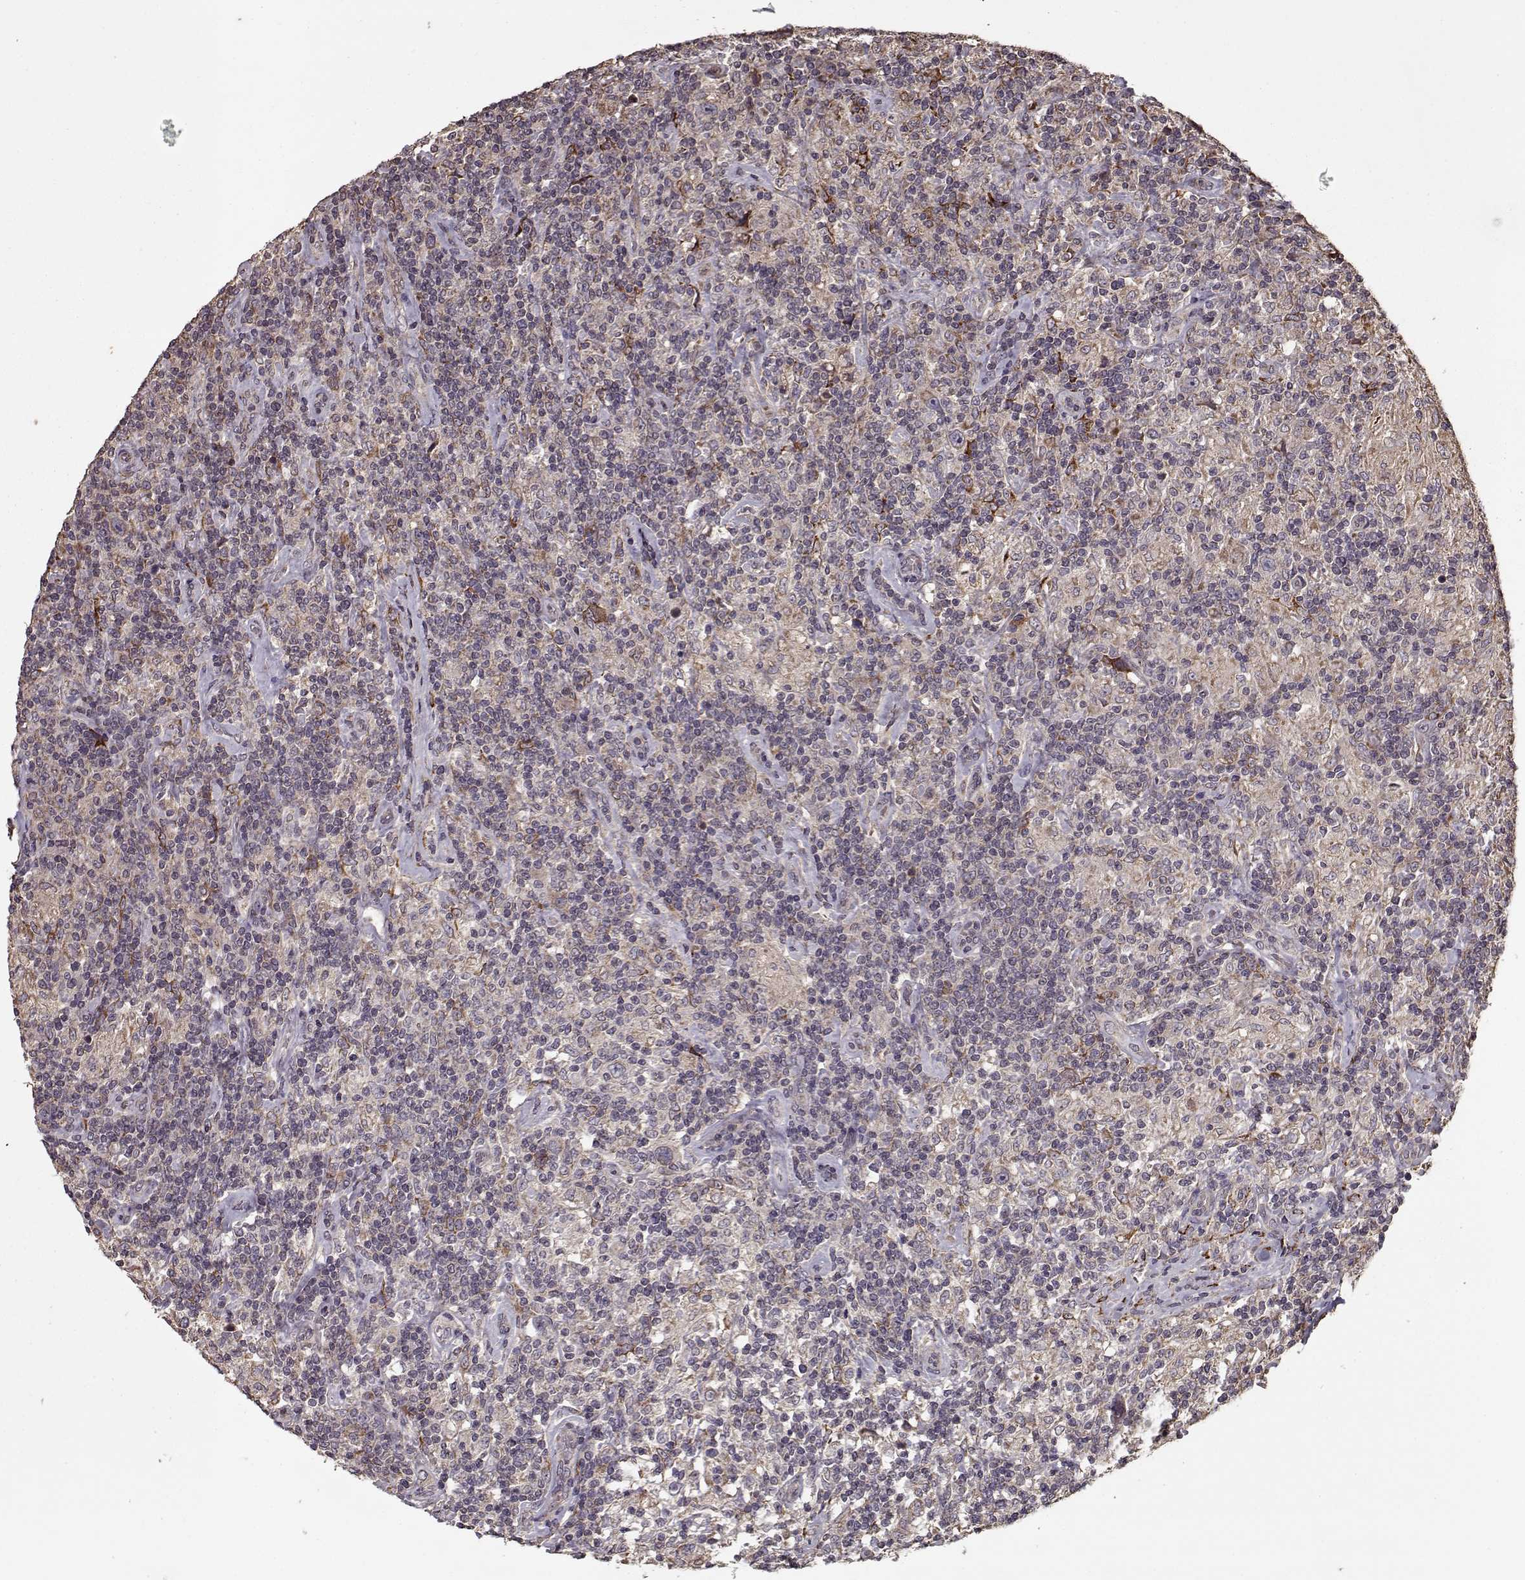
{"staining": {"intensity": "negative", "quantity": "none", "location": "none"}, "tissue": "lymphoma", "cell_type": "Tumor cells", "image_type": "cancer", "snomed": [{"axis": "morphology", "description": "Hodgkin's disease, NOS"}, {"axis": "topography", "description": "Lymph node"}], "caption": "This is an IHC image of human lymphoma. There is no positivity in tumor cells.", "gene": "IMMP1L", "patient": {"sex": "male", "age": 70}}